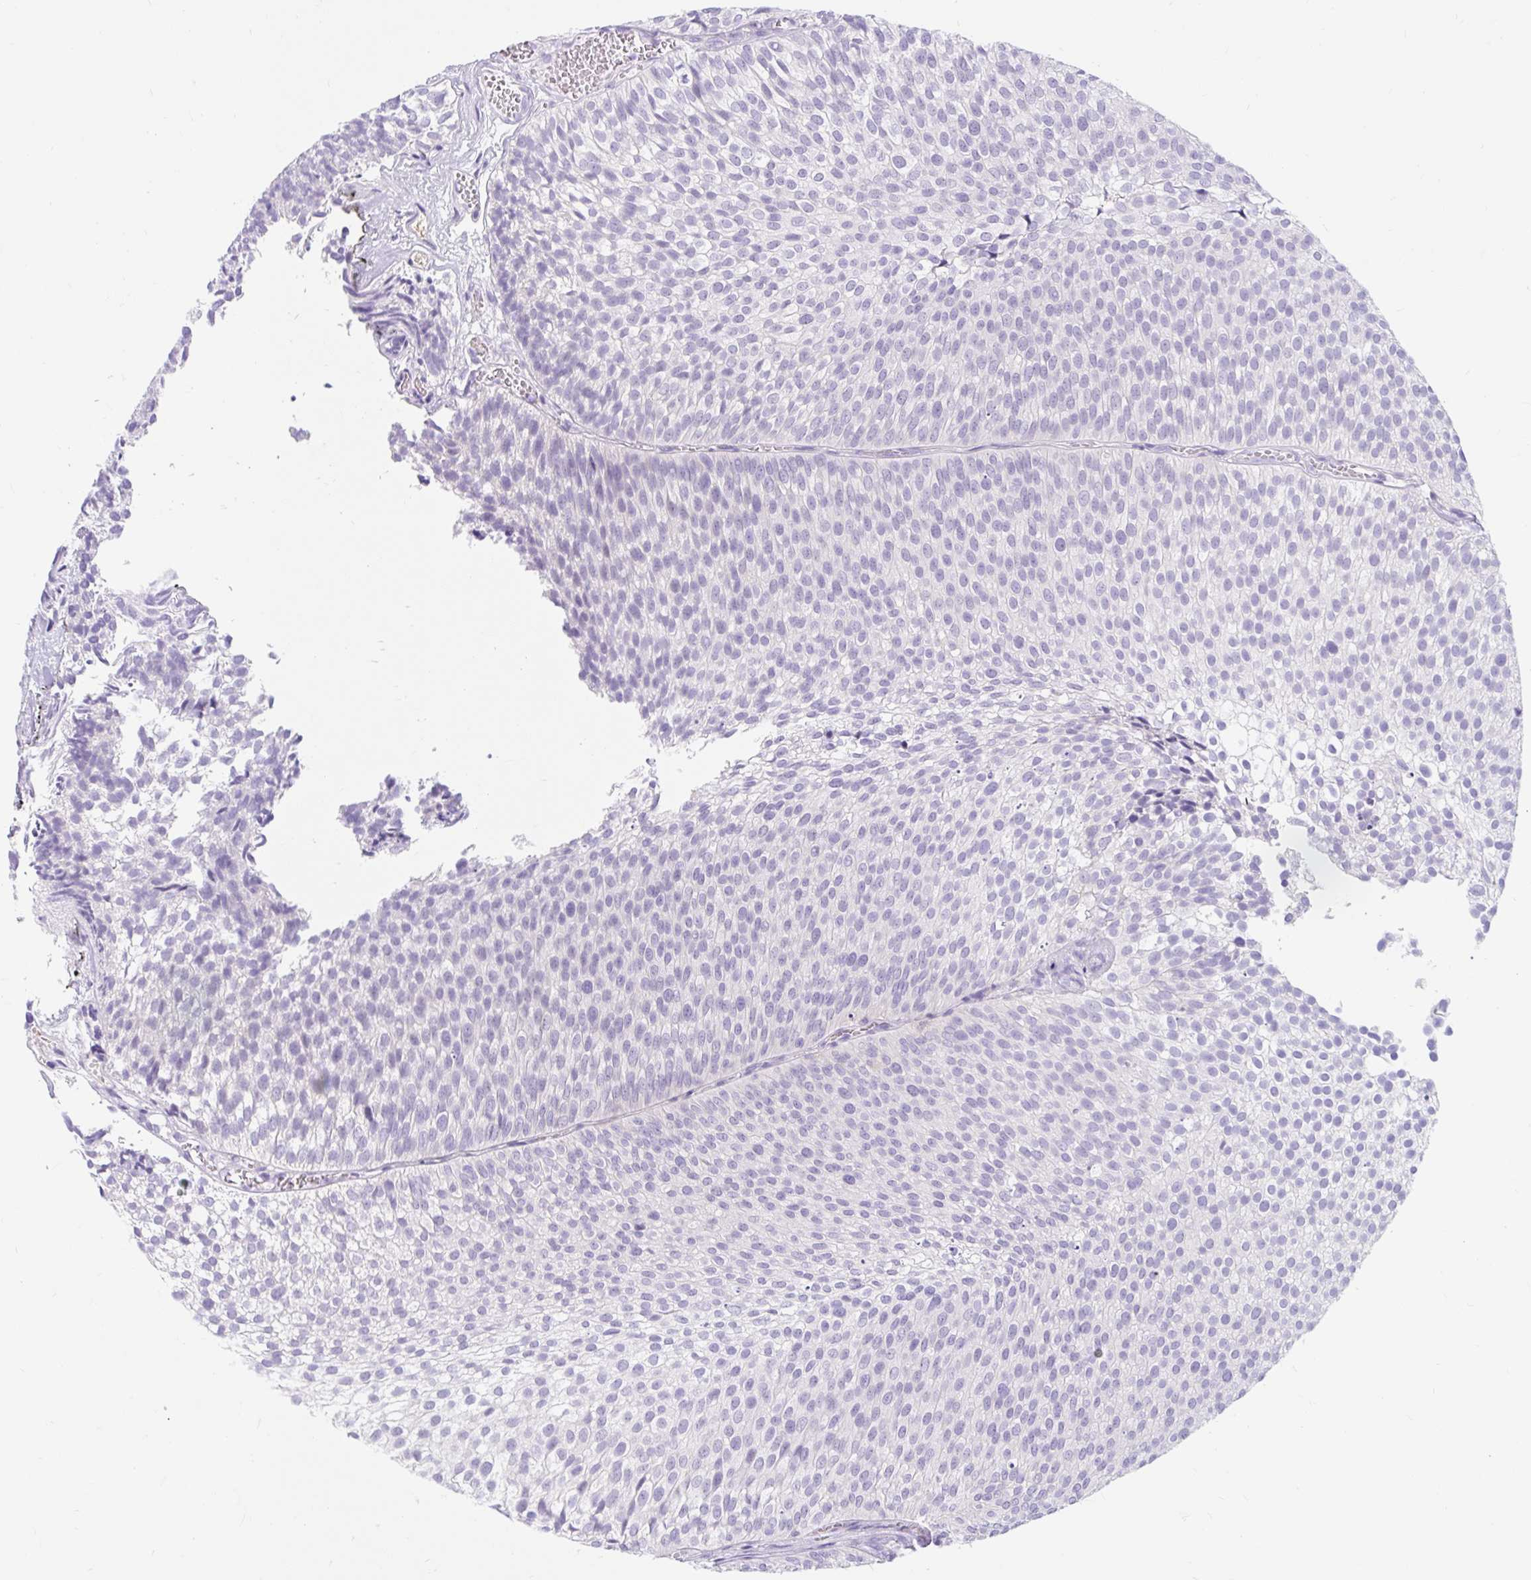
{"staining": {"intensity": "negative", "quantity": "none", "location": "none"}, "tissue": "urothelial cancer", "cell_type": "Tumor cells", "image_type": "cancer", "snomed": [{"axis": "morphology", "description": "Urothelial carcinoma, Low grade"}, {"axis": "topography", "description": "Urinary bladder"}], "caption": "This is an immunohistochemistry (IHC) image of low-grade urothelial carcinoma. There is no positivity in tumor cells.", "gene": "SLC28A1", "patient": {"sex": "male", "age": 91}}